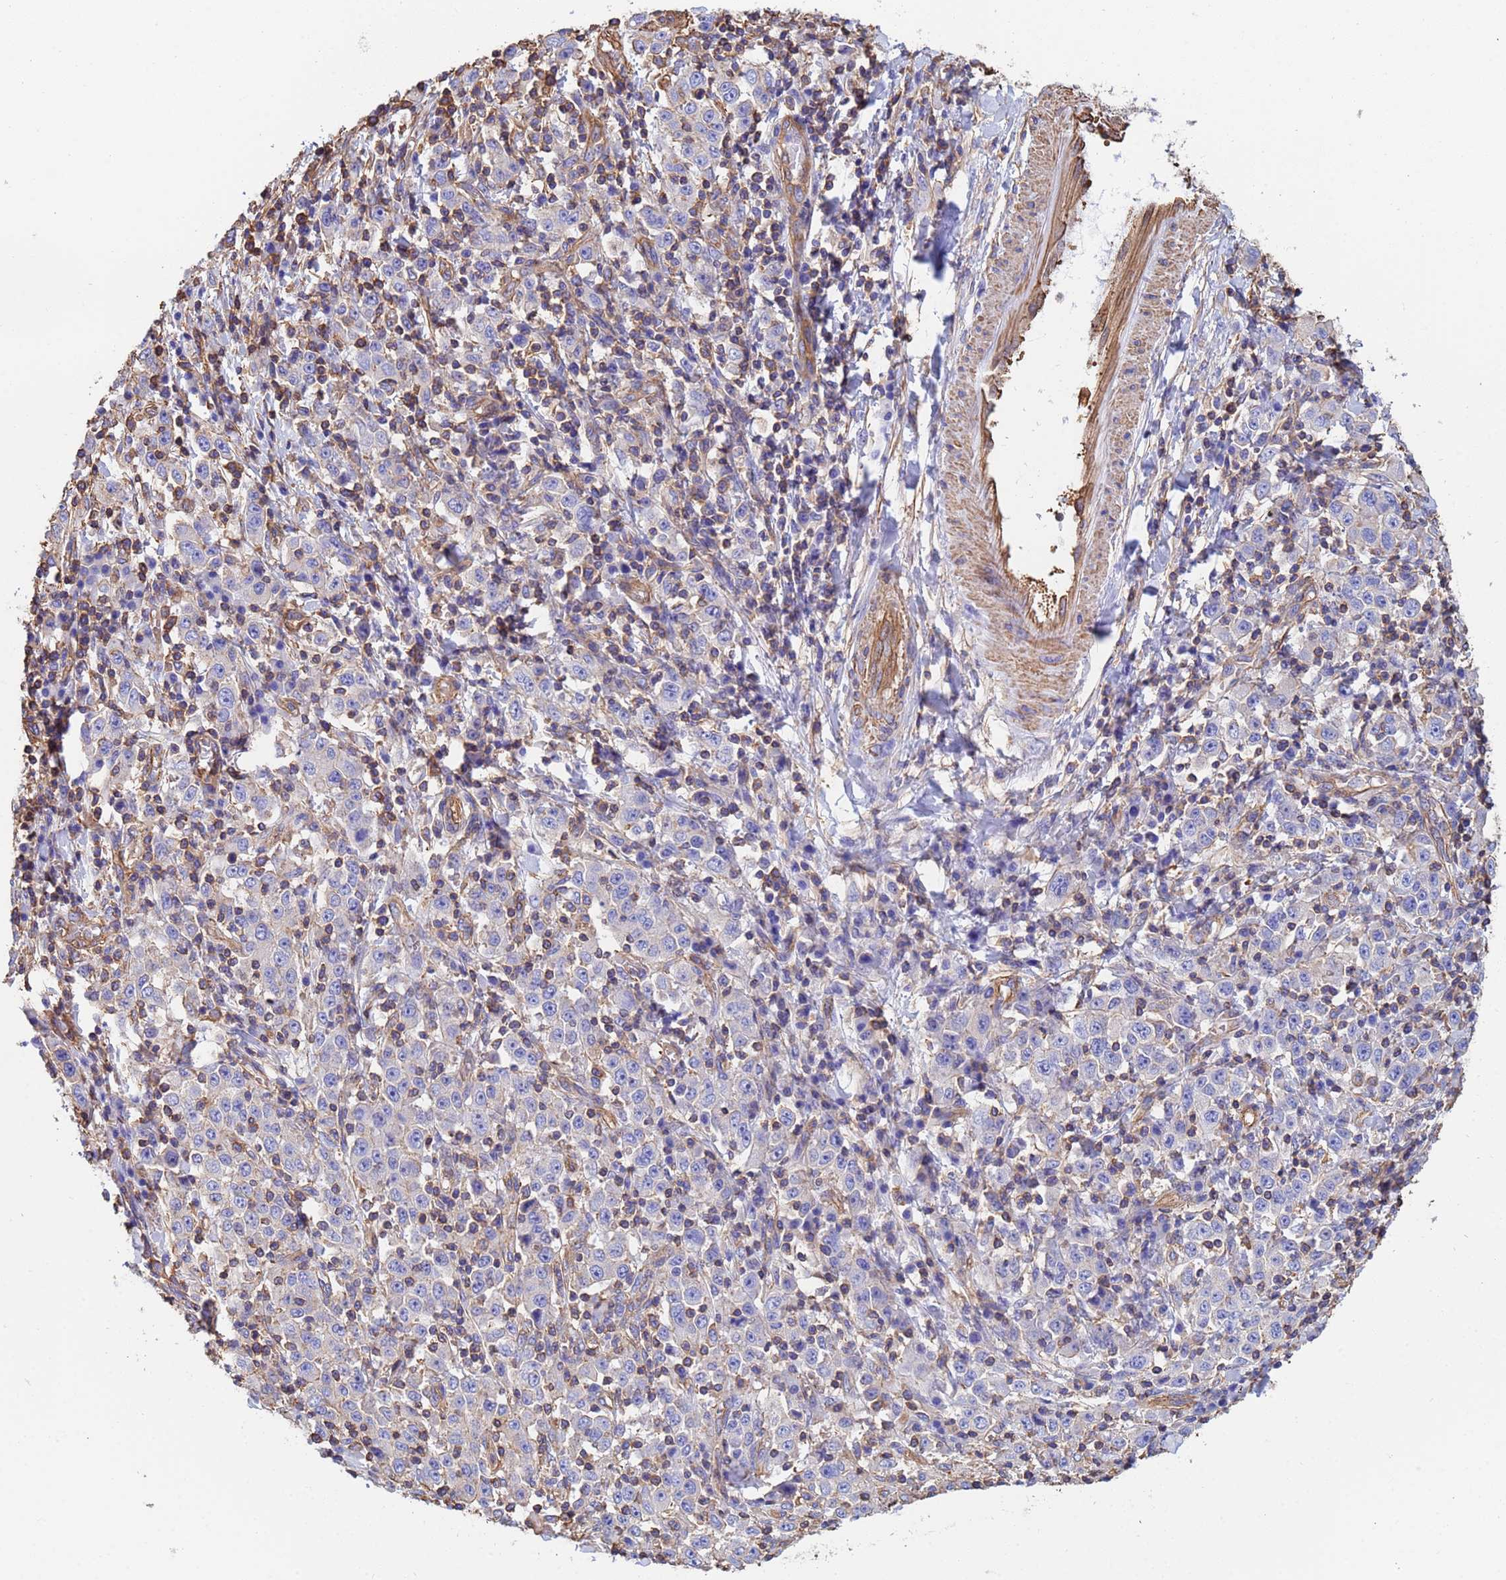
{"staining": {"intensity": "negative", "quantity": "none", "location": "none"}, "tissue": "stomach cancer", "cell_type": "Tumor cells", "image_type": "cancer", "snomed": [{"axis": "morphology", "description": "Normal tissue, NOS"}, {"axis": "morphology", "description": "Adenocarcinoma, NOS"}, {"axis": "topography", "description": "Stomach, upper"}, {"axis": "topography", "description": "Stomach"}], "caption": "Immunohistochemistry (IHC) of human stomach cancer reveals no expression in tumor cells. (IHC, brightfield microscopy, high magnification).", "gene": "MYL12A", "patient": {"sex": "male", "age": 59}}